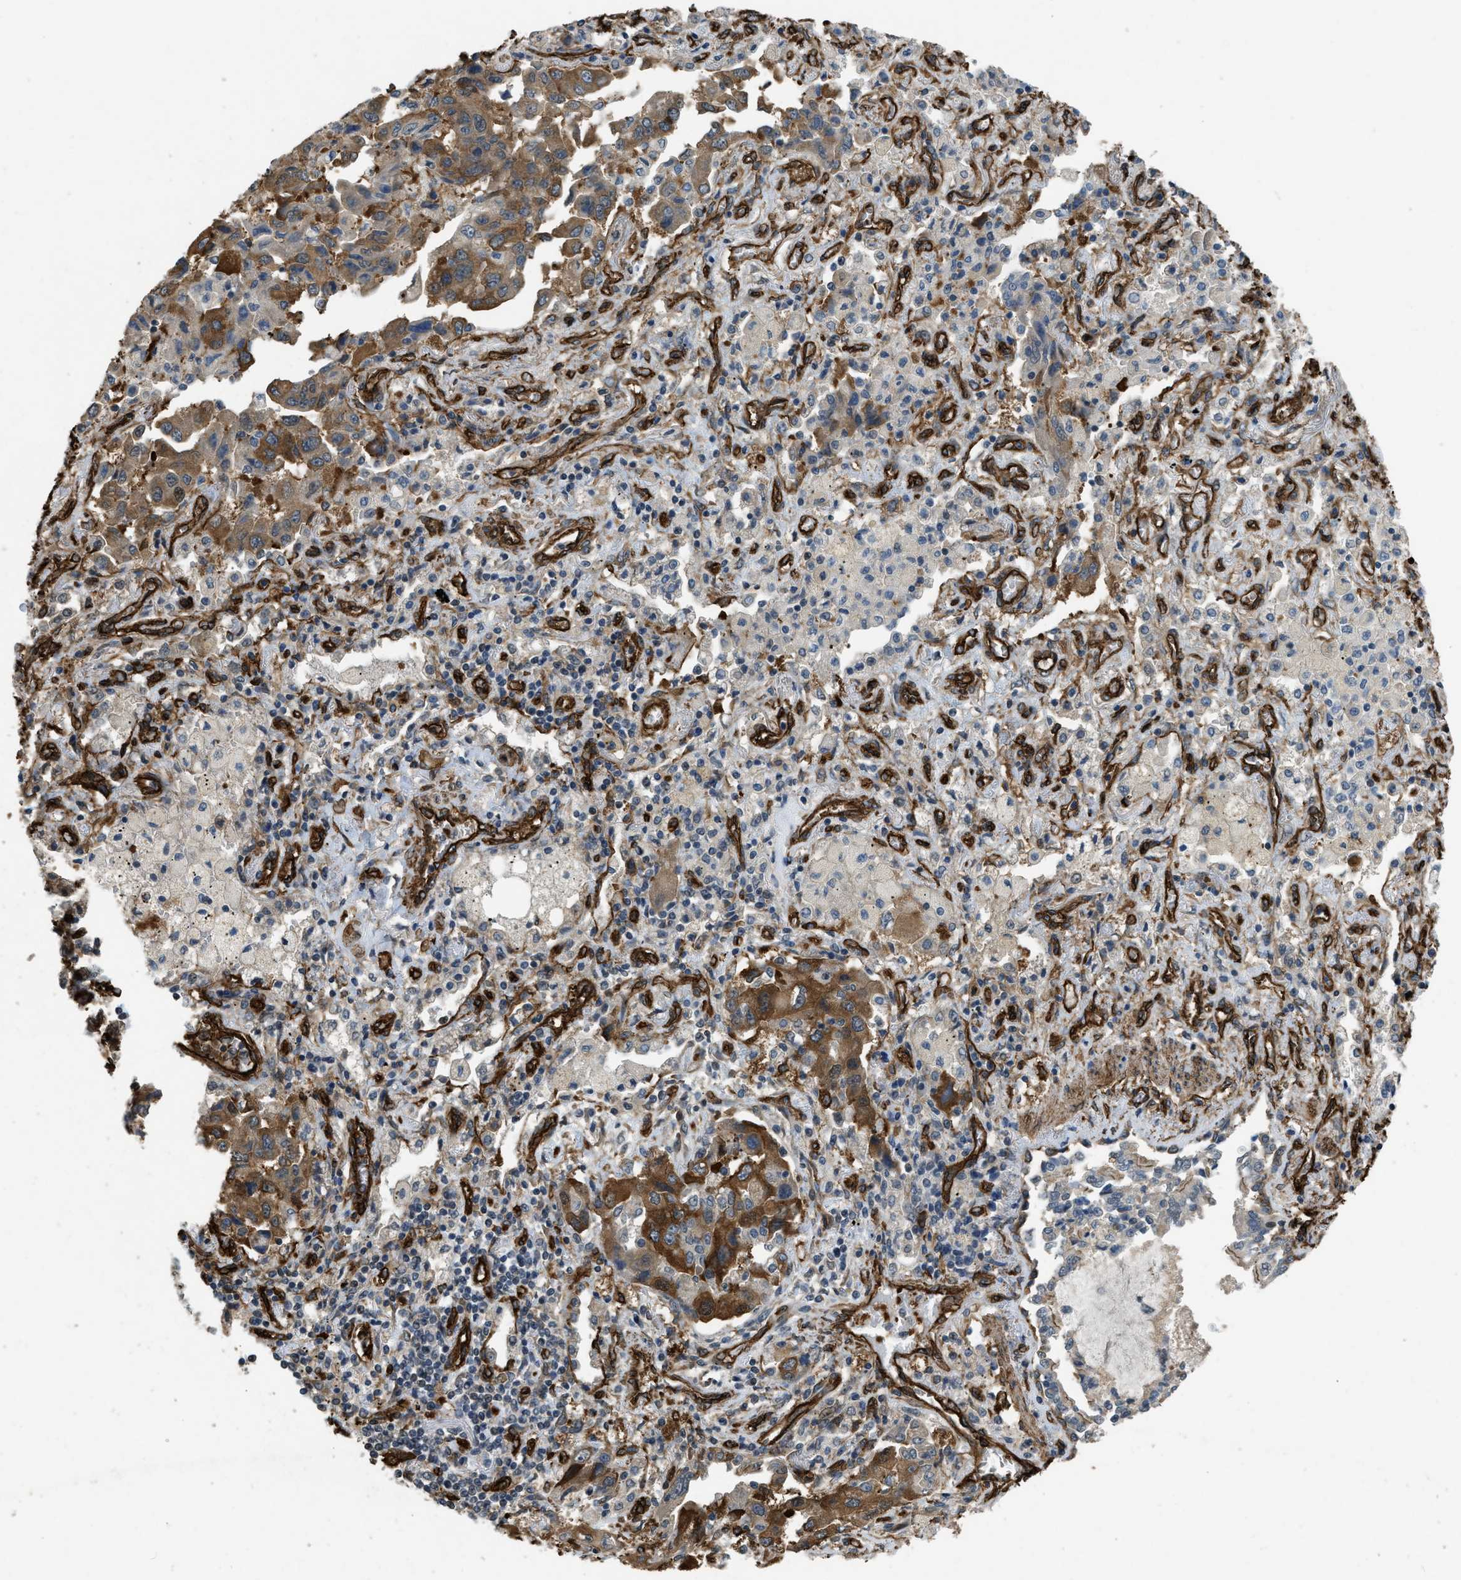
{"staining": {"intensity": "moderate", "quantity": ">75%", "location": "cytoplasmic/membranous"}, "tissue": "lung cancer", "cell_type": "Tumor cells", "image_type": "cancer", "snomed": [{"axis": "morphology", "description": "Adenocarcinoma, NOS"}, {"axis": "topography", "description": "Lung"}], "caption": "Brown immunohistochemical staining in human lung adenocarcinoma displays moderate cytoplasmic/membranous staining in about >75% of tumor cells.", "gene": "NMB", "patient": {"sex": "female", "age": 65}}